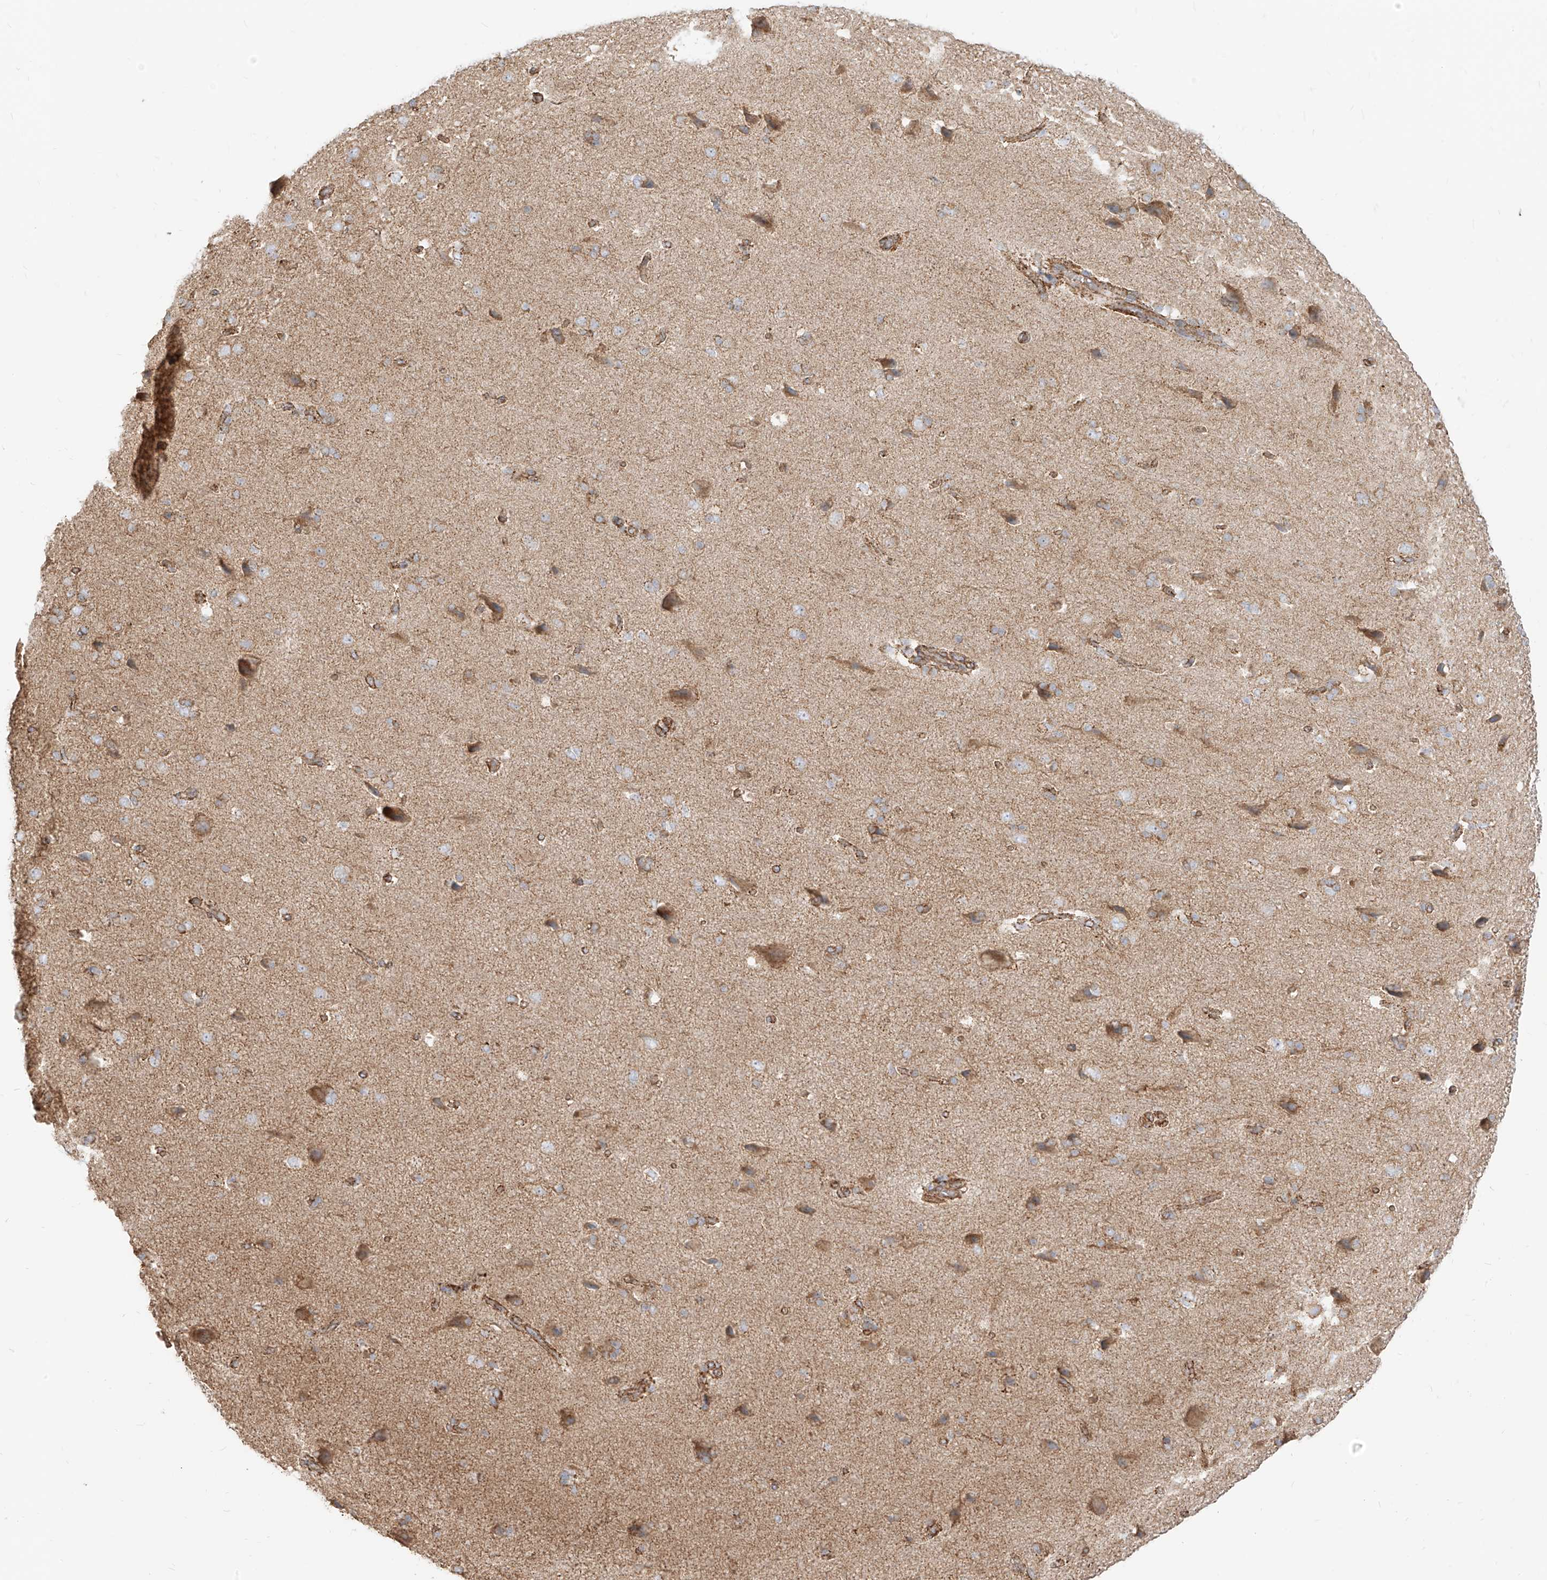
{"staining": {"intensity": "moderate", "quantity": "25%-75%", "location": "cytoplasmic/membranous"}, "tissue": "cerebral cortex", "cell_type": "Endothelial cells", "image_type": "normal", "snomed": [{"axis": "morphology", "description": "Normal tissue, NOS"}, {"axis": "topography", "description": "Cerebral cortex"}], "caption": "Immunohistochemical staining of normal cerebral cortex shows 25%-75% levels of moderate cytoplasmic/membranous protein expression in about 25%-75% of endothelial cells. (DAB IHC with brightfield microscopy, high magnification).", "gene": "PLCL1", "patient": {"sex": "male", "age": 62}}